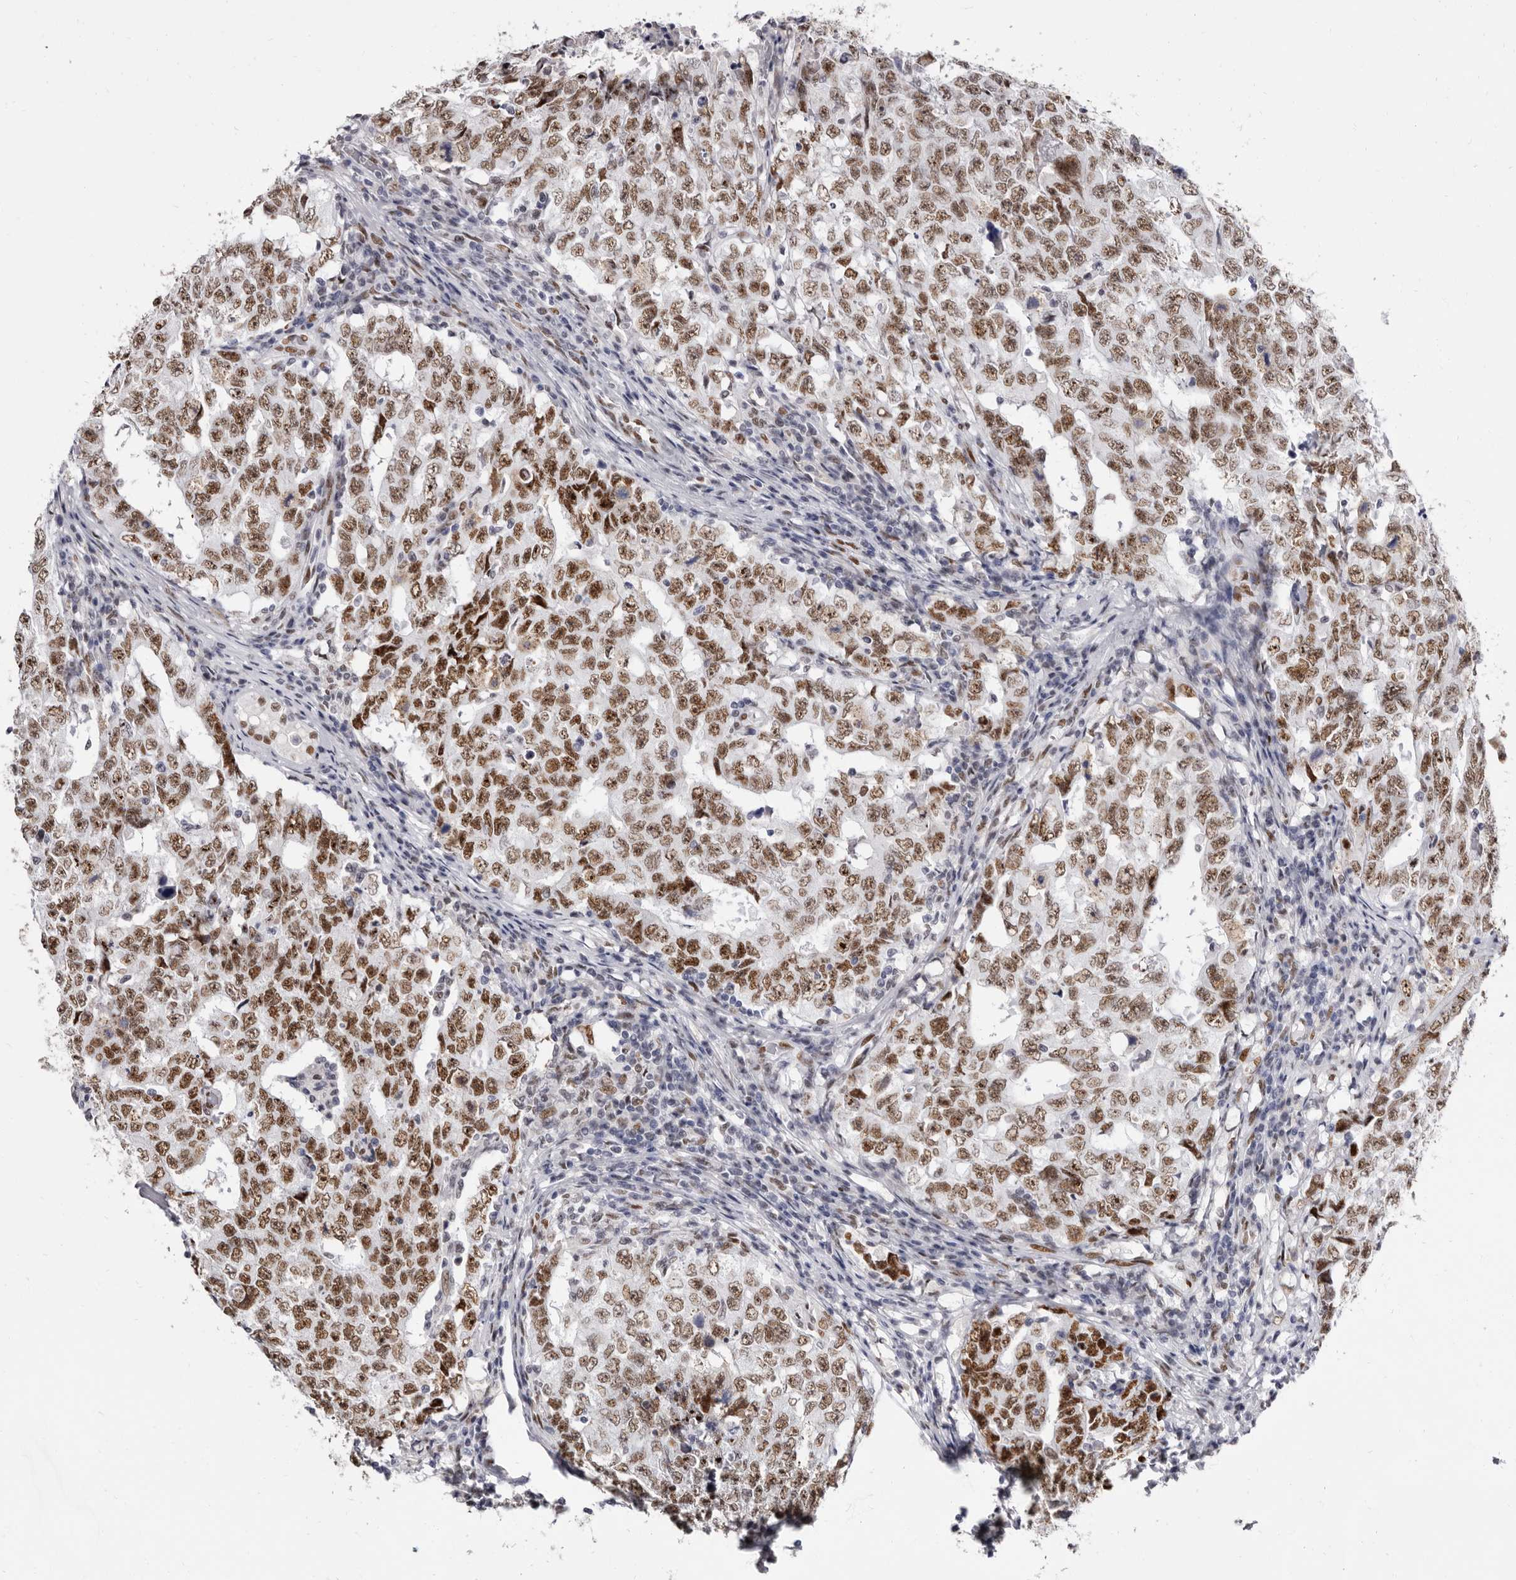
{"staining": {"intensity": "strong", "quantity": ">75%", "location": "nuclear"}, "tissue": "testis cancer", "cell_type": "Tumor cells", "image_type": "cancer", "snomed": [{"axis": "morphology", "description": "Carcinoma, Embryonal, NOS"}, {"axis": "topography", "description": "Testis"}], "caption": "Approximately >75% of tumor cells in testis cancer reveal strong nuclear protein staining as visualized by brown immunohistochemical staining.", "gene": "ZNF326", "patient": {"sex": "male", "age": 26}}